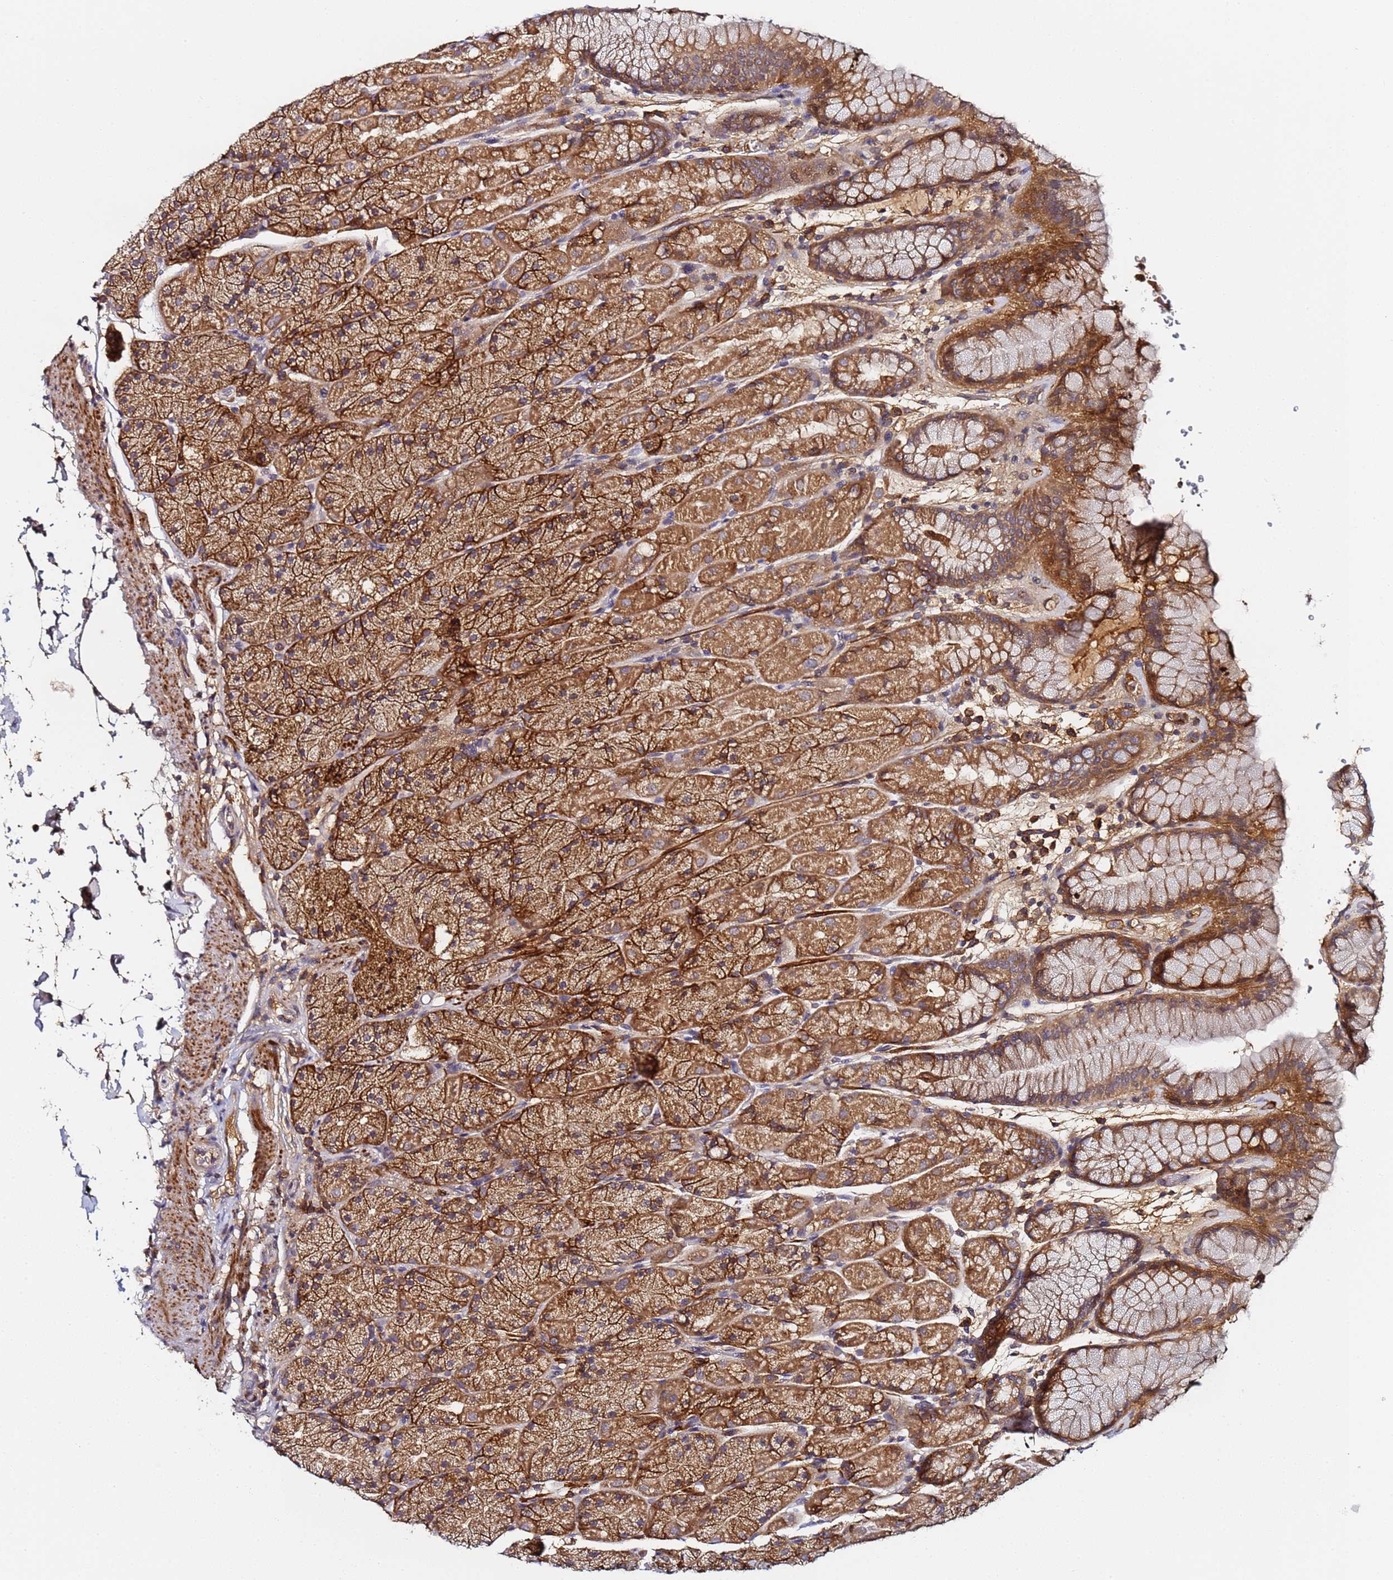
{"staining": {"intensity": "moderate", "quantity": ">75%", "location": "cytoplasmic/membranous"}, "tissue": "stomach", "cell_type": "Glandular cells", "image_type": "normal", "snomed": [{"axis": "morphology", "description": "Normal tissue, NOS"}, {"axis": "topography", "description": "Stomach, upper"}, {"axis": "topography", "description": "Stomach, lower"}], "caption": "Unremarkable stomach shows moderate cytoplasmic/membranous staining in about >75% of glandular cells (DAB (3,3'-diaminobenzidine) IHC, brown staining for protein, blue staining for nuclei)..", "gene": "LRRC69", "patient": {"sex": "male", "age": 67}}